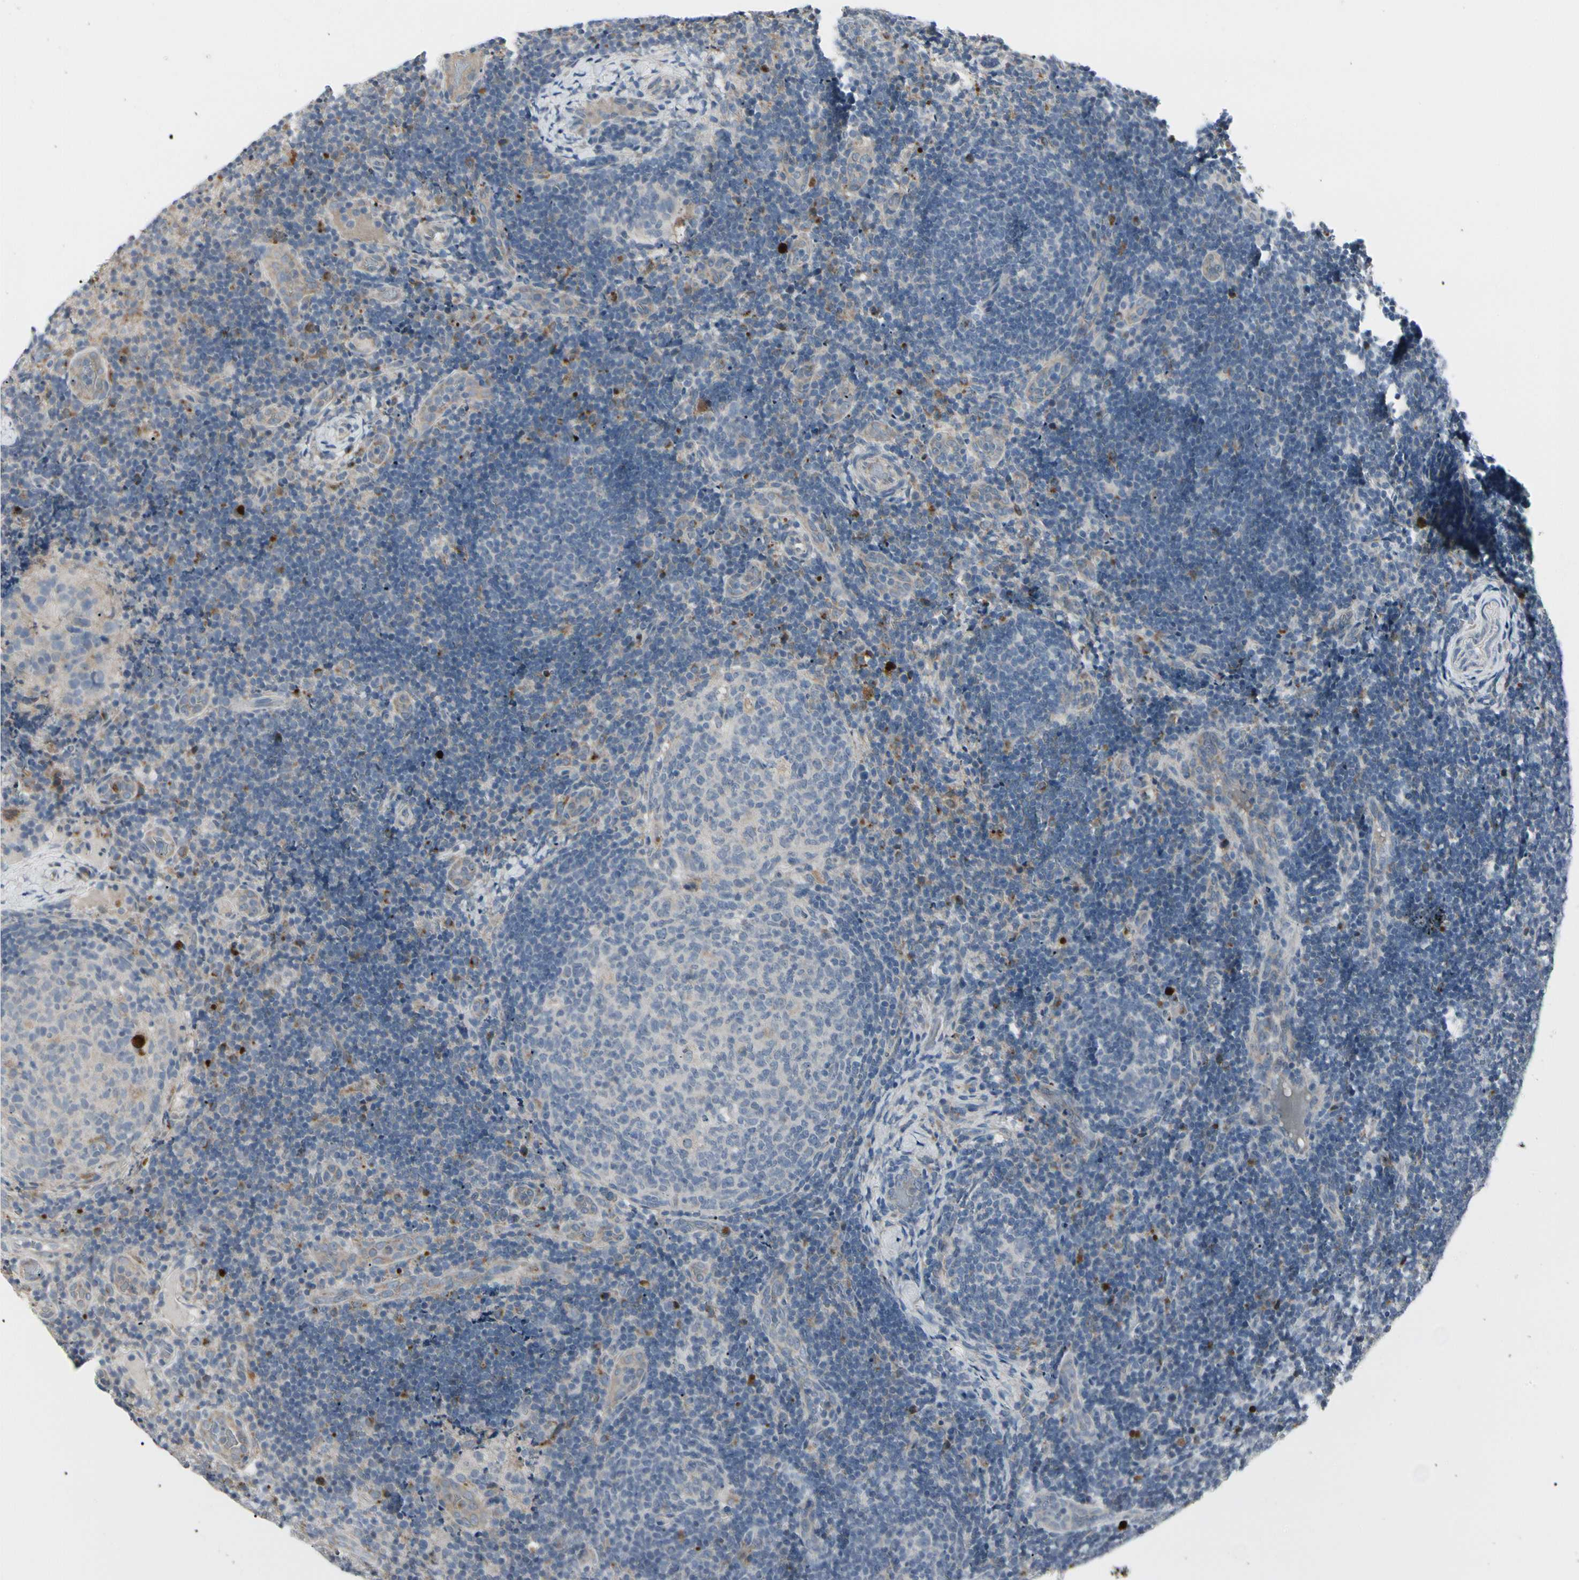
{"staining": {"intensity": "strong", "quantity": "<25%", "location": "cytoplasmic/membranous"}, "tissue": "lymph node", "cell_type": "Germinal center cells", "image_type": "normal", "snomed": [{"axis": "morphology", "description": "Normal tissue, NOS"}, {"axis": "topography", "description": "Lymph node"}], "caption": "A photomicrograph showing strong cytoplasmic/membranous staining in about <25% of germinal center cells in normal lymph node, as visualized by brown immunohistochemical staining.", "gene": "GRN", "patient": {"sex": "female", "age": 14}}